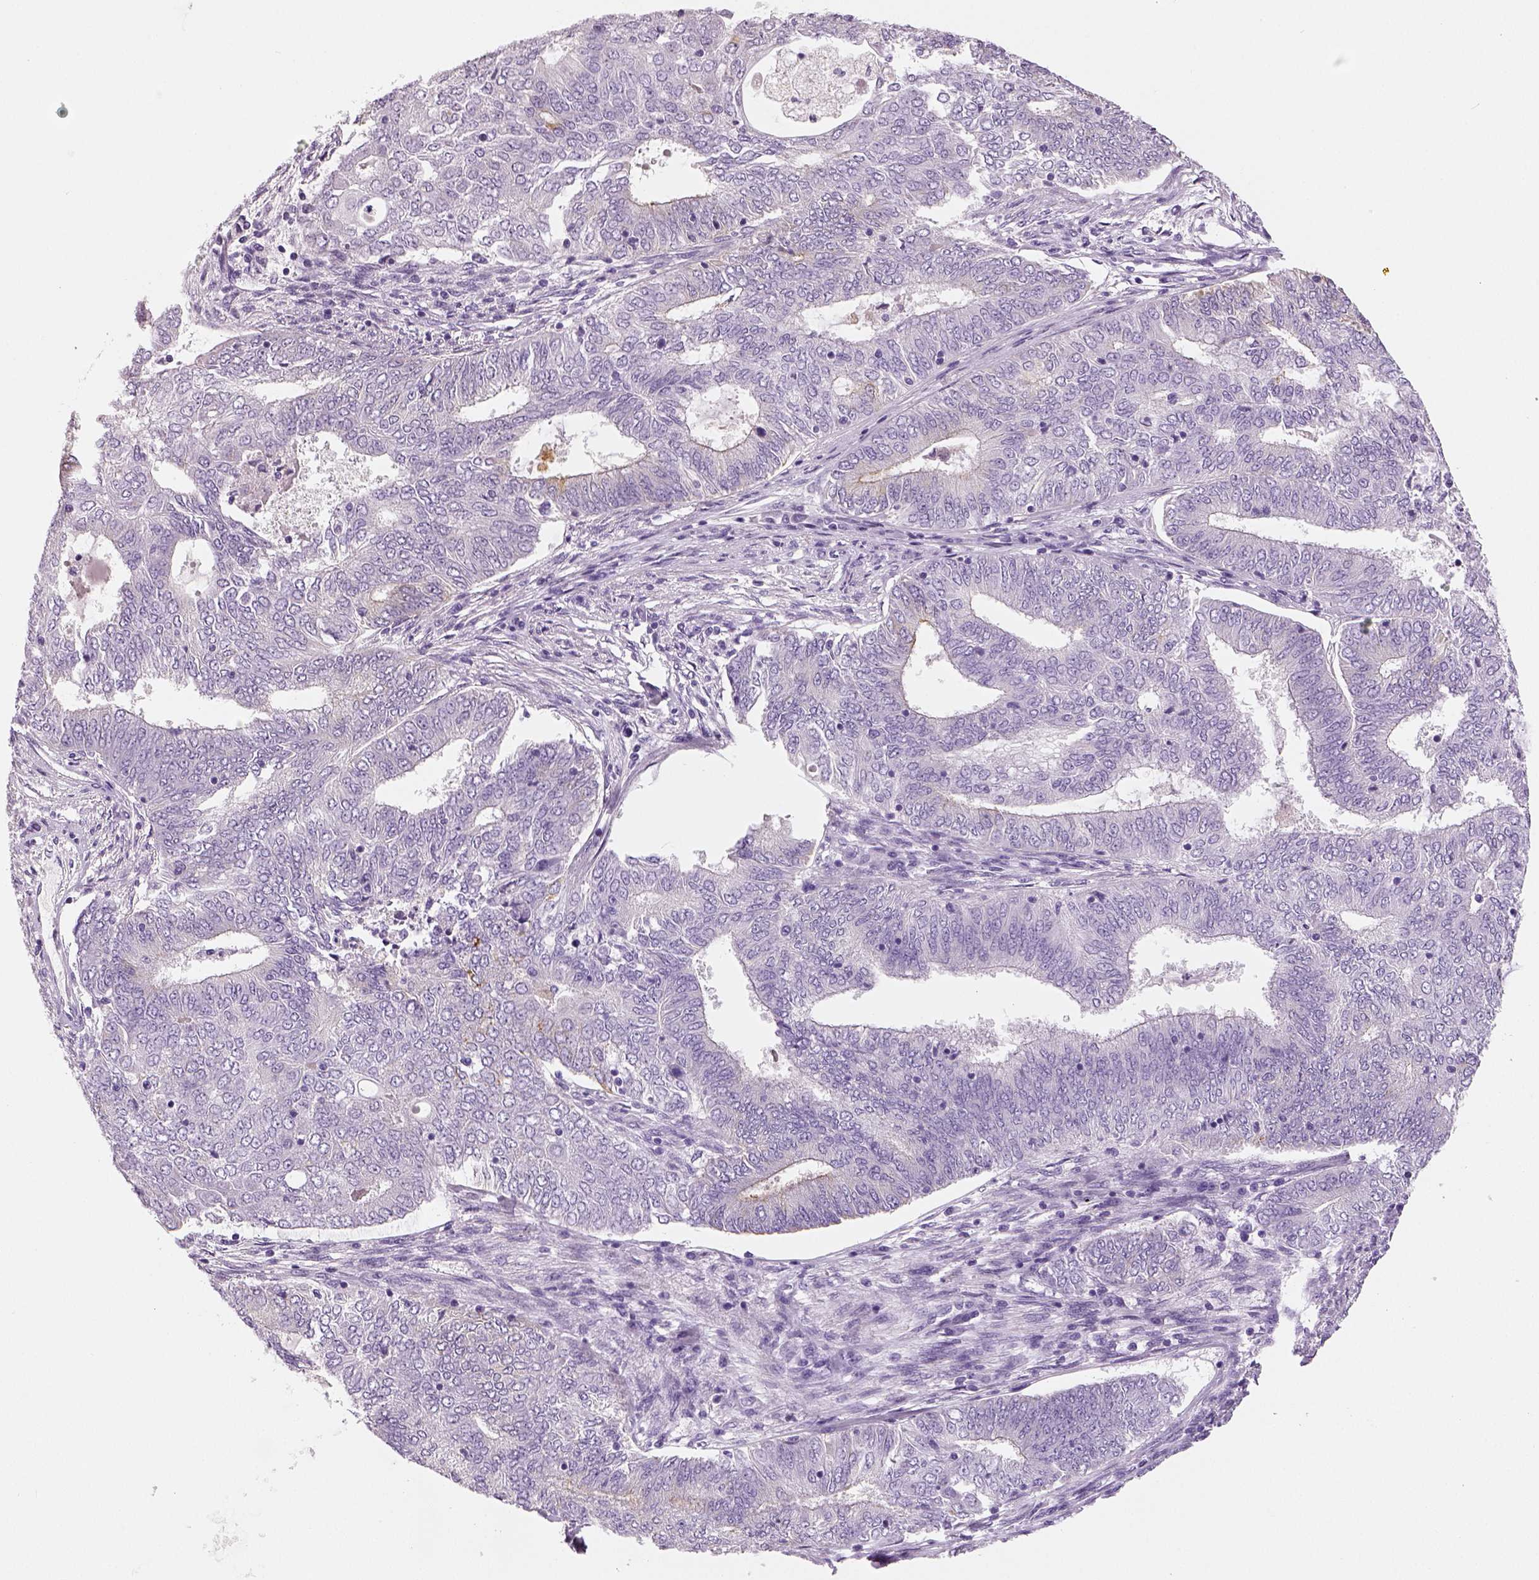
{"staining": {"intensity": "negative", "quantity": "none", "location": "none"}, "tissue": "endometrial cancer", "cell_type": "Tumor cells", "image_type": "cancer", "snomed": [{"axis": "morphology", "description": "Adenocarcinoma, NOS"}, {"axis": "topography", "description": "Endometrium"}], "caption": "There is no significant staining in tumor cells of endometrial adenocarcinoma.", "gene": "TSPAN7", "patient": {"sex": "female", "age": 62}}